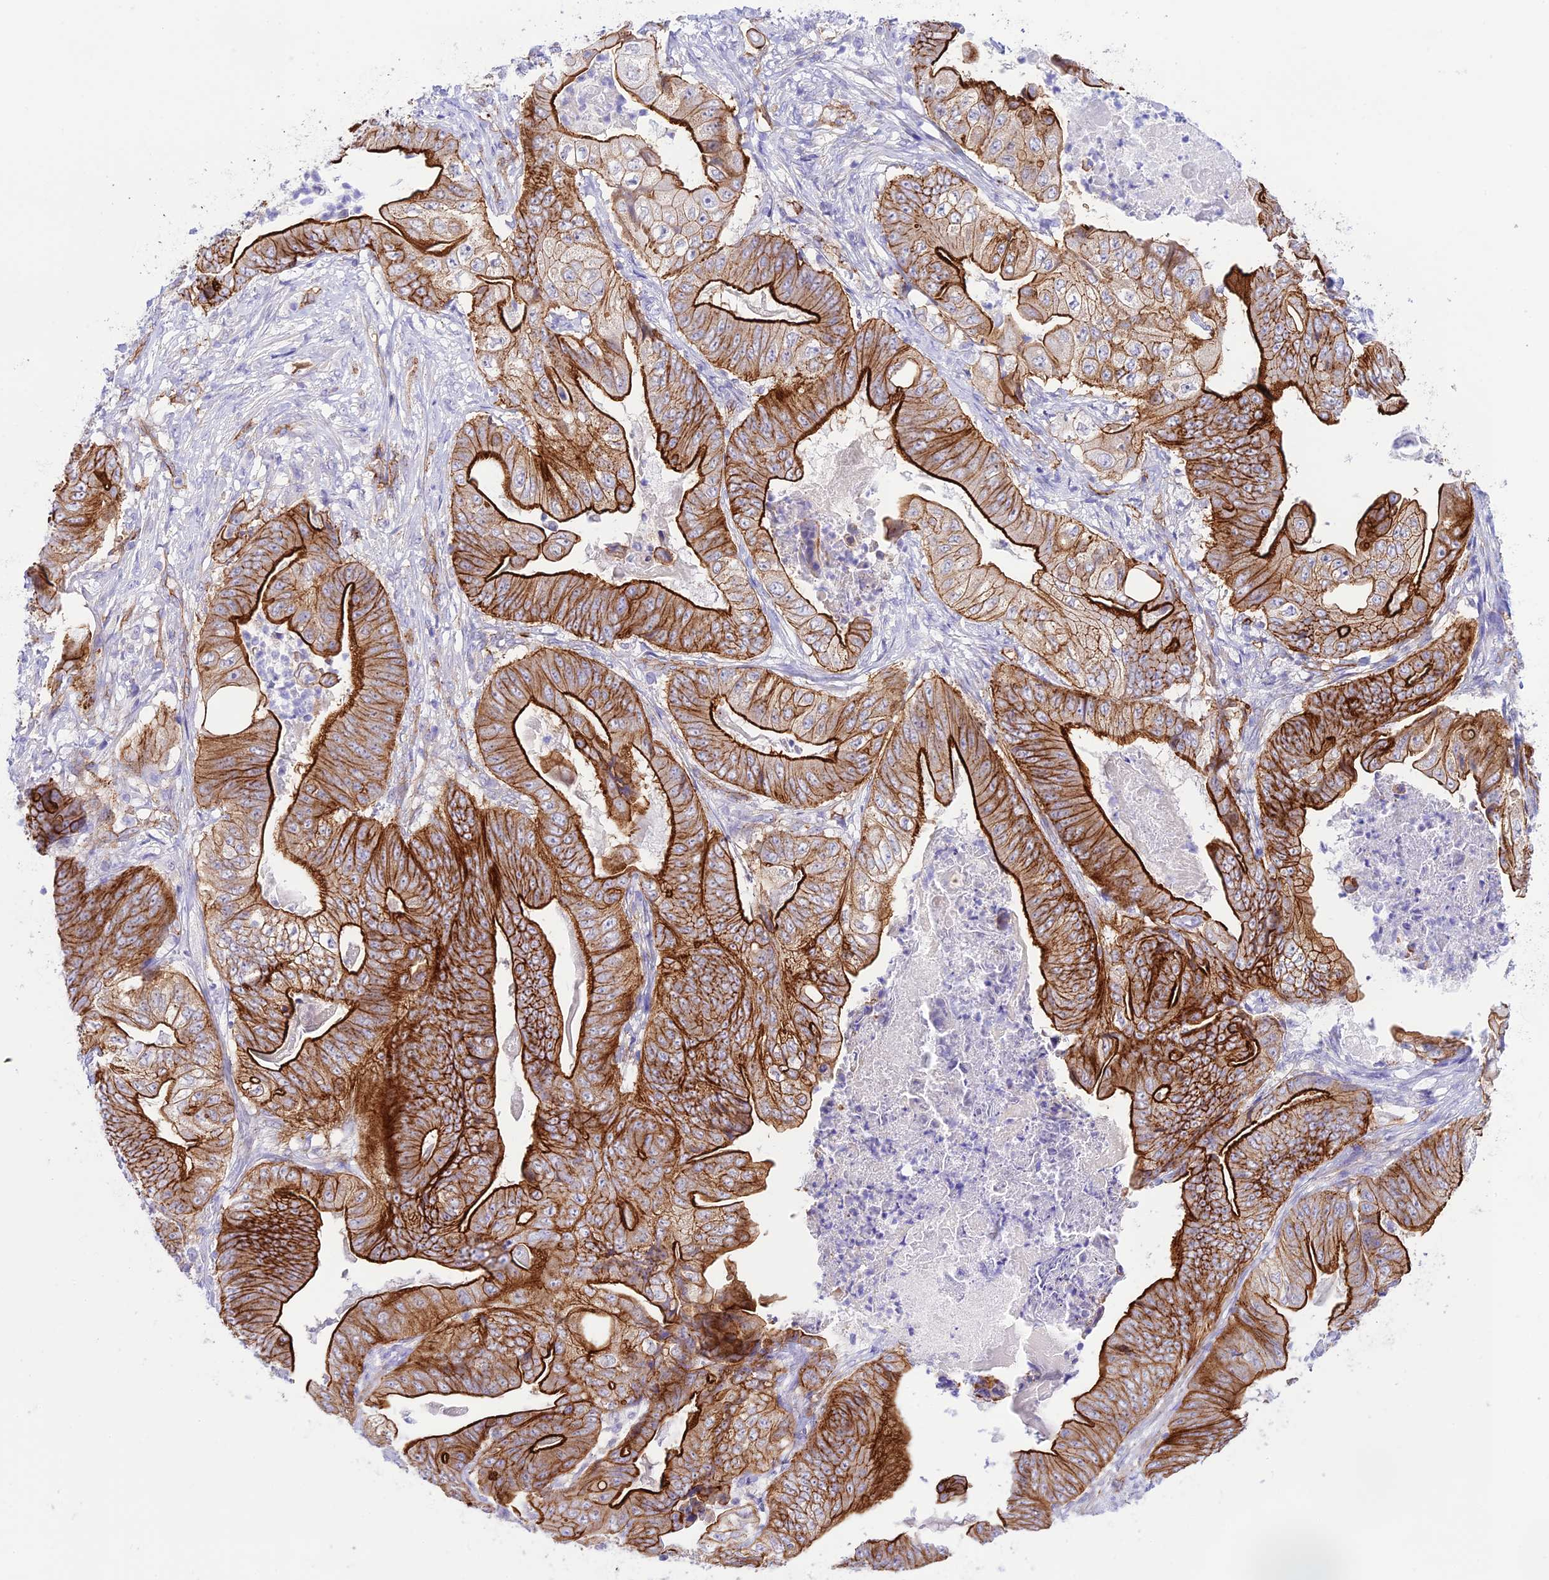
{"staining": {"intensity": "strong", "quantity": ">75%", "location": "cytoplasmic/membranous"}, "tissue": "stomach cancer", "cell_type": "Tumor cells", "image_type": "cancer", "snomed": [{"axis": "morphology", "description": "Adenocarcinoma, NOS"}, {"axis": "topography", "description": "Stomach"}], "caption": "The immunohistochemical stain shows strong cytoplasmic/membranous positivity in tumor cells of stomach cancer tissue.", "gene": "YPEL5", "patient": {"sex": "male", "age": 62}}